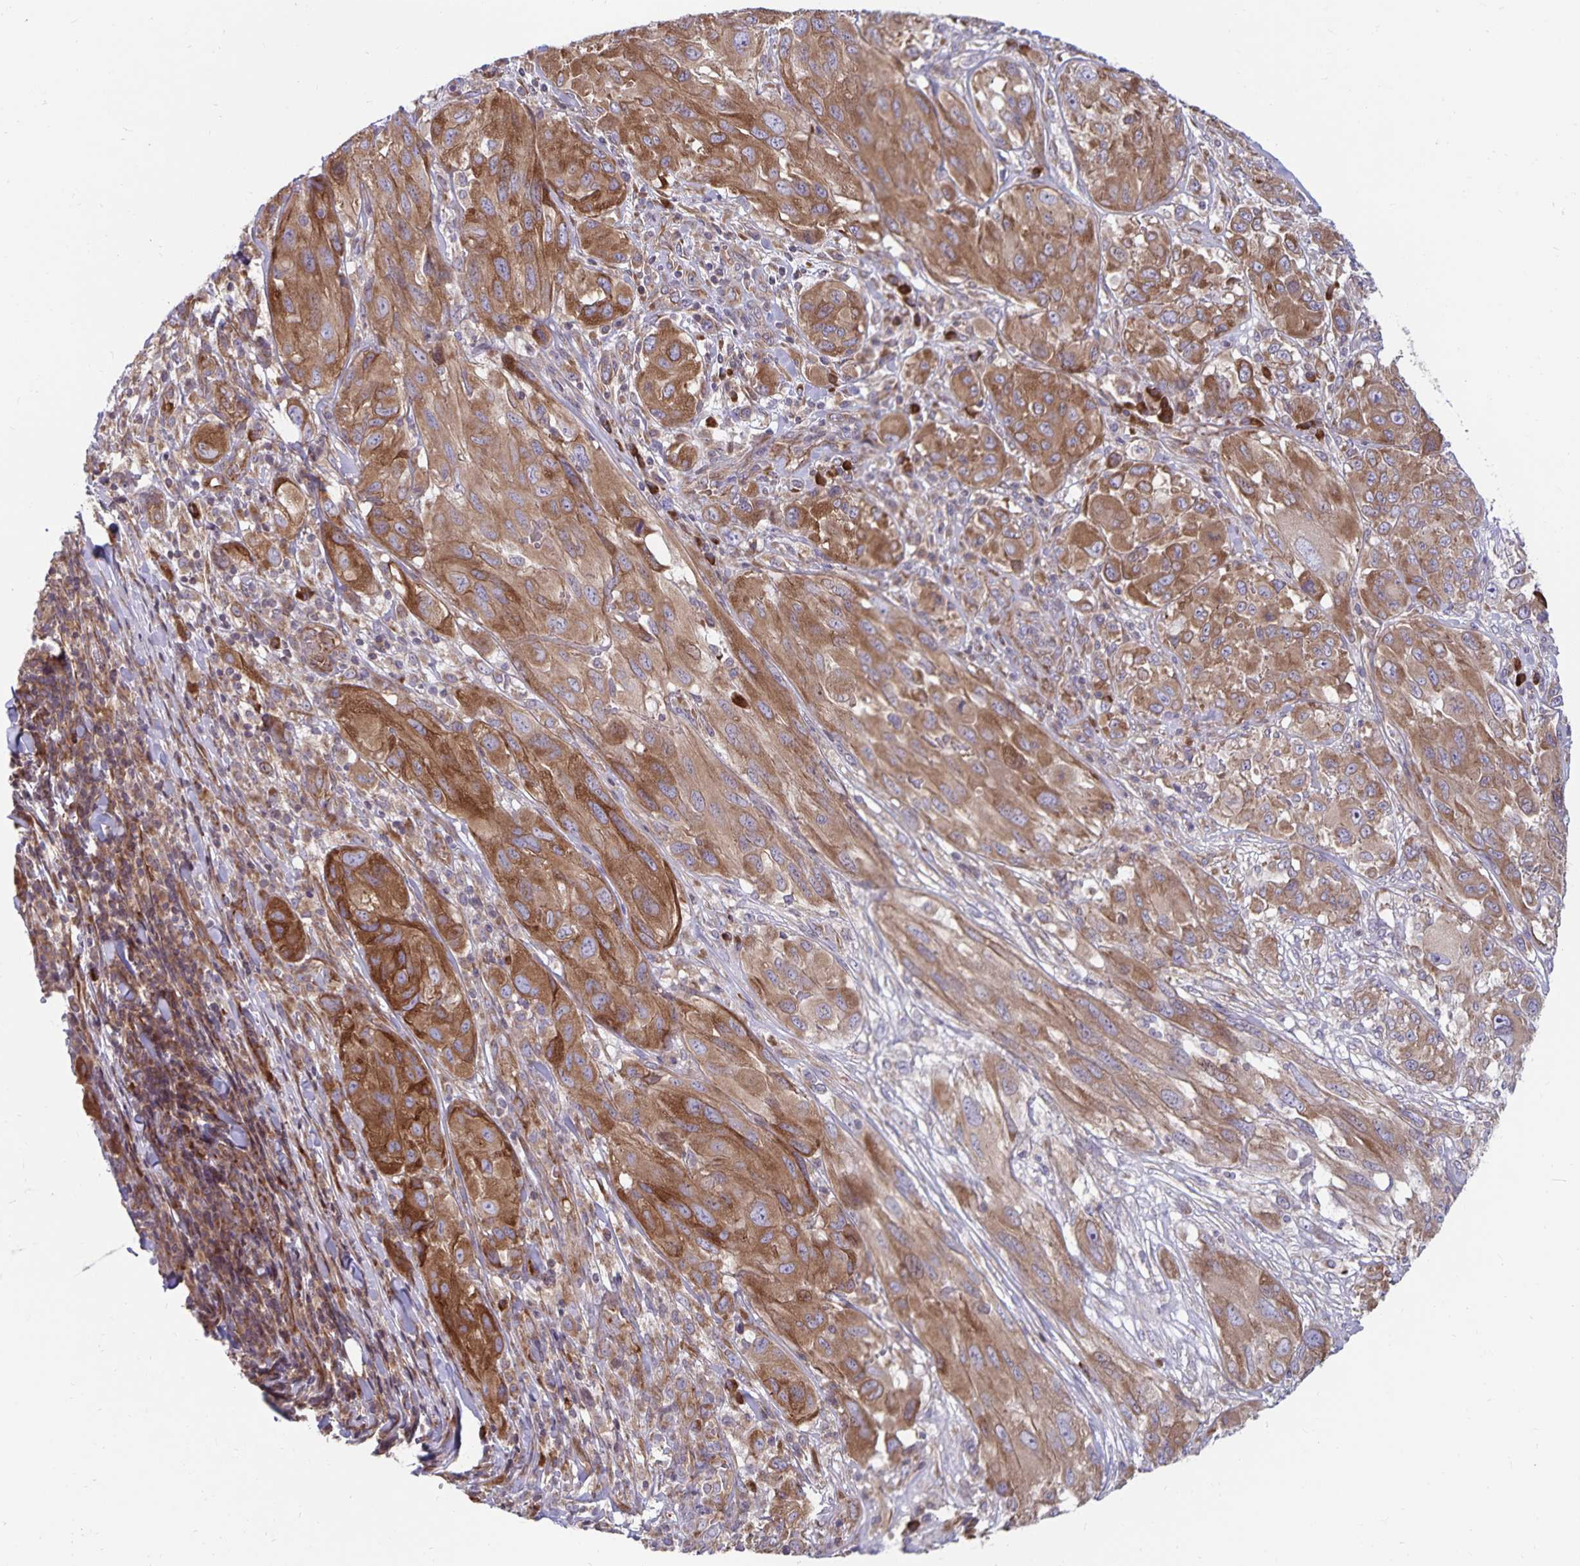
{"staining": {"intensity": "moderate", "quantity": ">75%", "location": "cytoplasmic/membranous"}, "tissue": "melanoma", "cell_type": "Tumor cells", "image_type": "cancer", "snomed": [{"axis": "morphology", "description": "Malignant melanoma, NOS"}, {"axis": "topography", "description": "Skin"}], "caption": "Tumor cells show moderate cytoplasmic/membranous expression in approximately >75% of cells in malignant melanoma. Using DAB (3,3'-diaminobenzidine) (brown) and hematoxylin (blue) stains, captured at high magnification using brightfield microscopy.", "gene": "SEC62", "patient": {"sex": "female", "age": 91}}